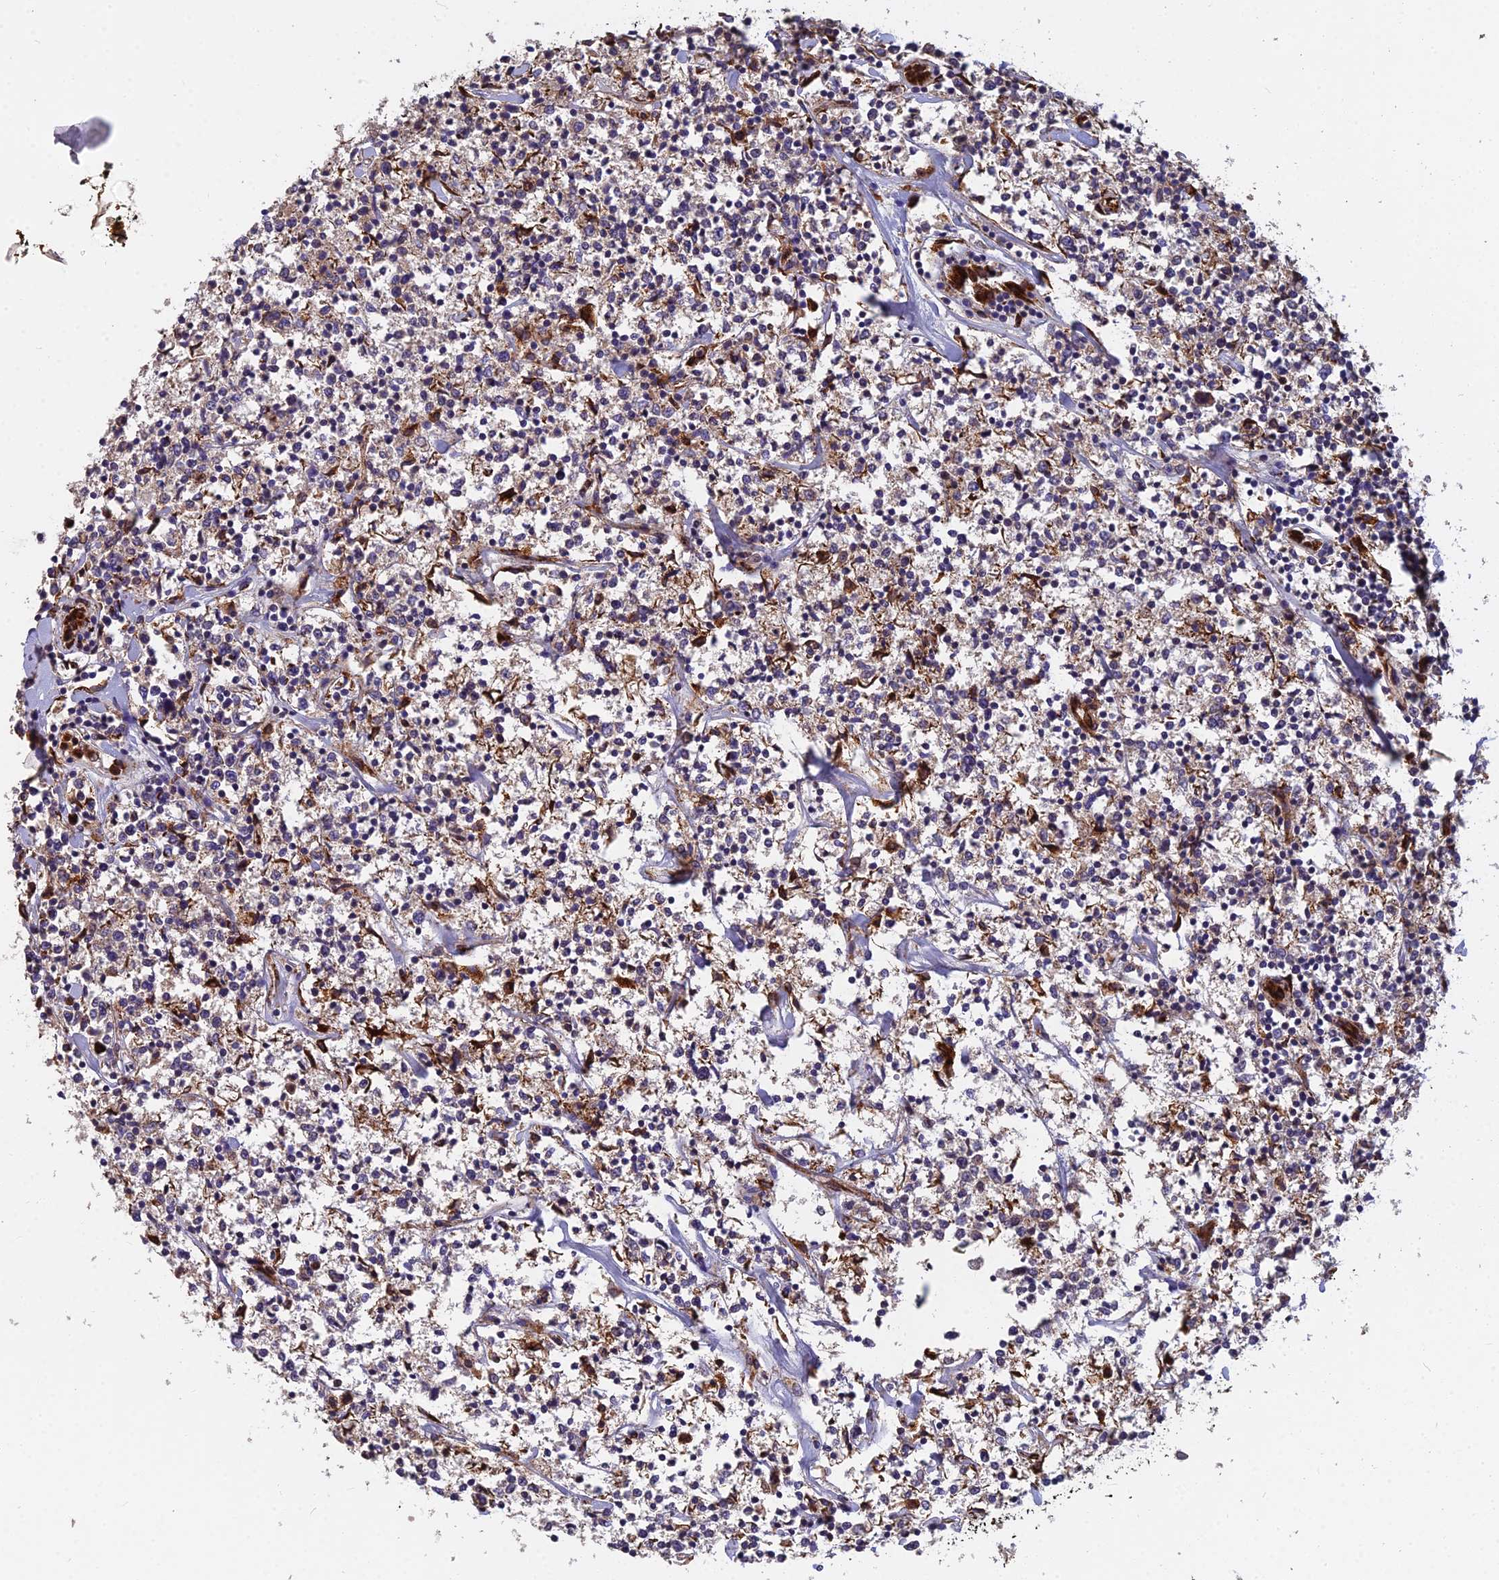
{"staining": {"intensity": "negative", "quantity": "none", "location": "none"}, "tissue": "lymphoma", "cell_type": "Tumor cells", "image_type": "cancer", "snomed": [{"axis": "morphology", "description": "Malignant lymphoma, non-Hodgkin's type, Low grade"}, {"axis": "topography", "description": "Small intestine"}], "caption": "This is an immunohistochemistry photomicrograph of human low-grade malignant lymphoma, non-Hodgkin's type. There is no staining in tumor cells.", "gene": "NDUFAF7", "patient": {"sex": "female", "age": 59}}